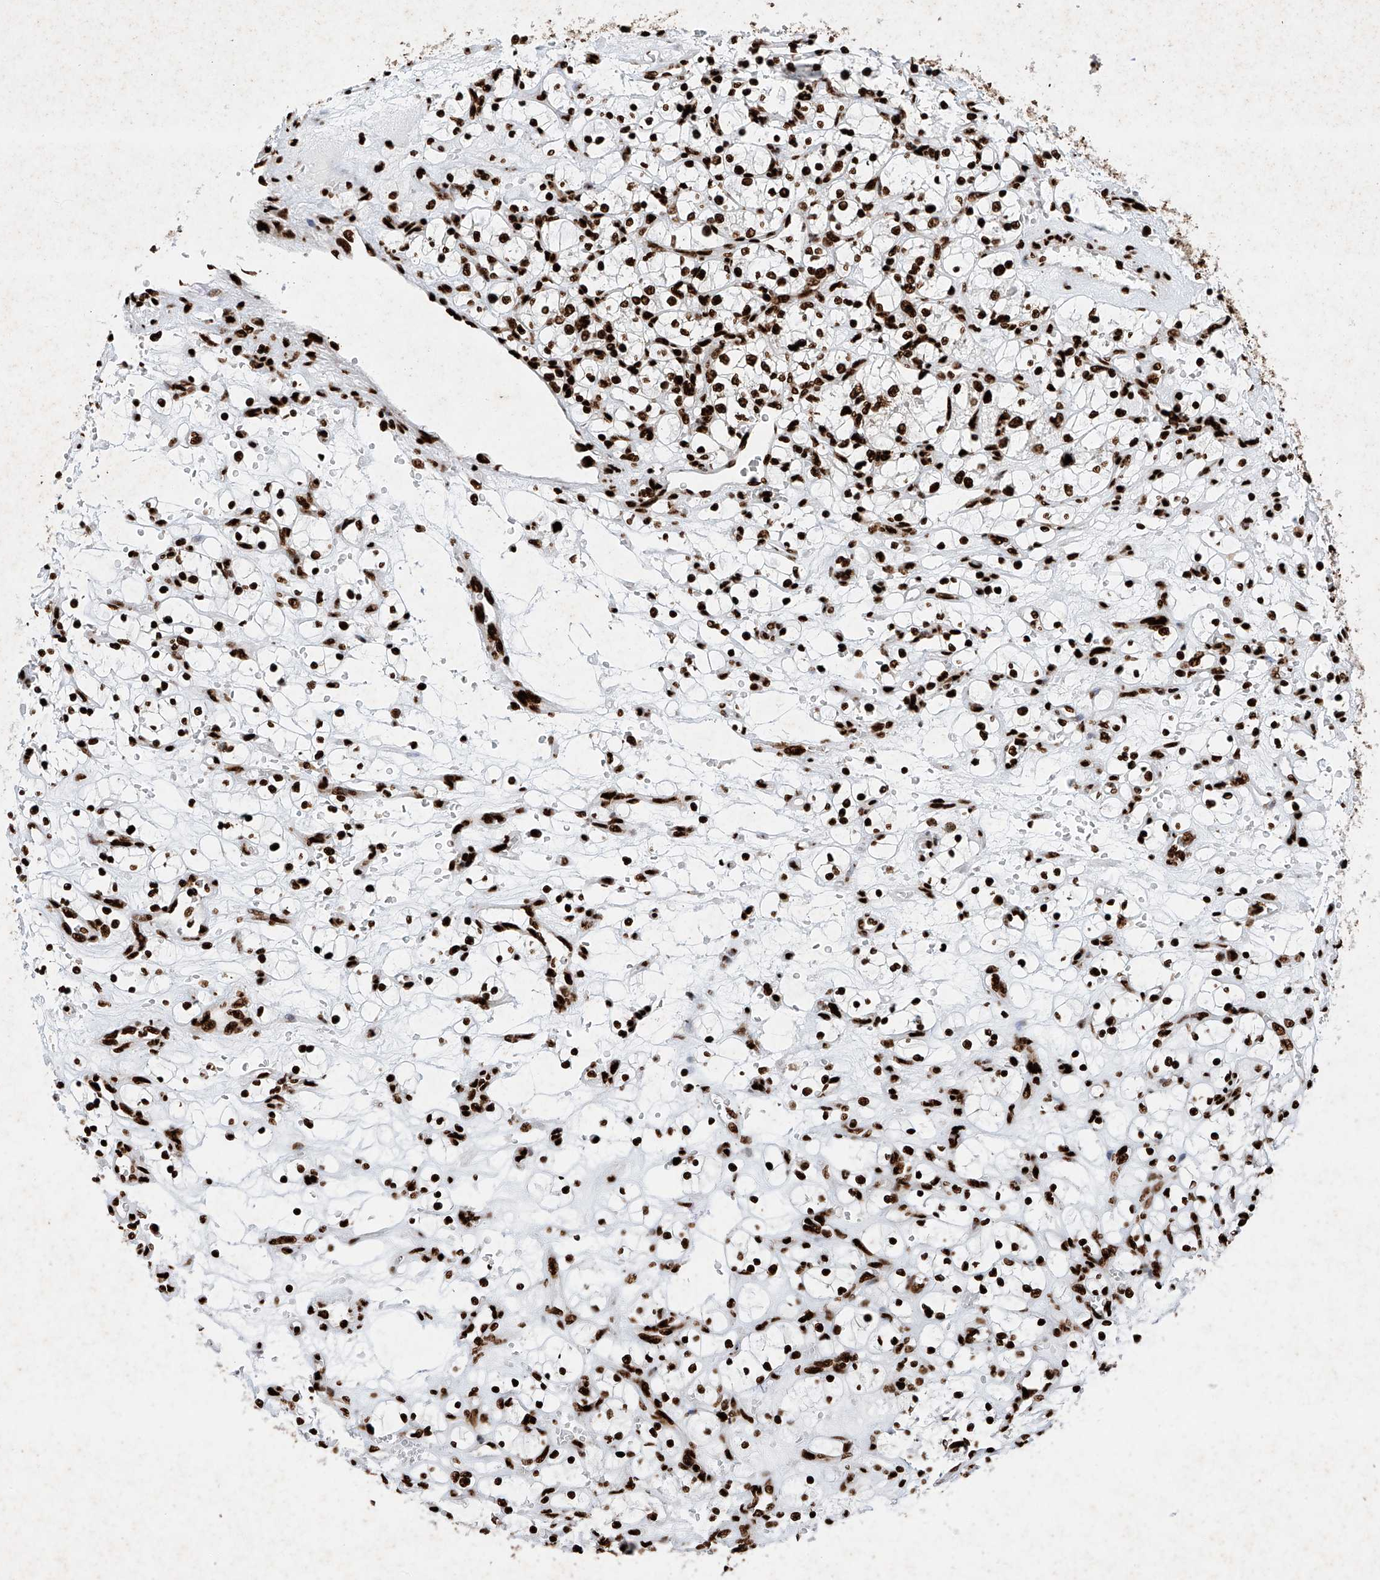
{"staining": {"intensity": "strong", "quantity": ">75%", "location": "nuclear"}, "tissue": "renal cancer", "cell_type": "Tumor cells", "image_type": "cancer", "snomed": [{"axis": "morphology", "description": "Adenocarcinoma, NOS"}, {"axis": "topography", "description": "Kidney"}], "caption": "There is high levels of strong nuclear positivity in tumor cells of renal cancer (adenocarcinoma), as demonstrated by immunohistochemical staining (brown color).", "gene": "SRSF6", "patient": {"sex": "female", "age": 69}}